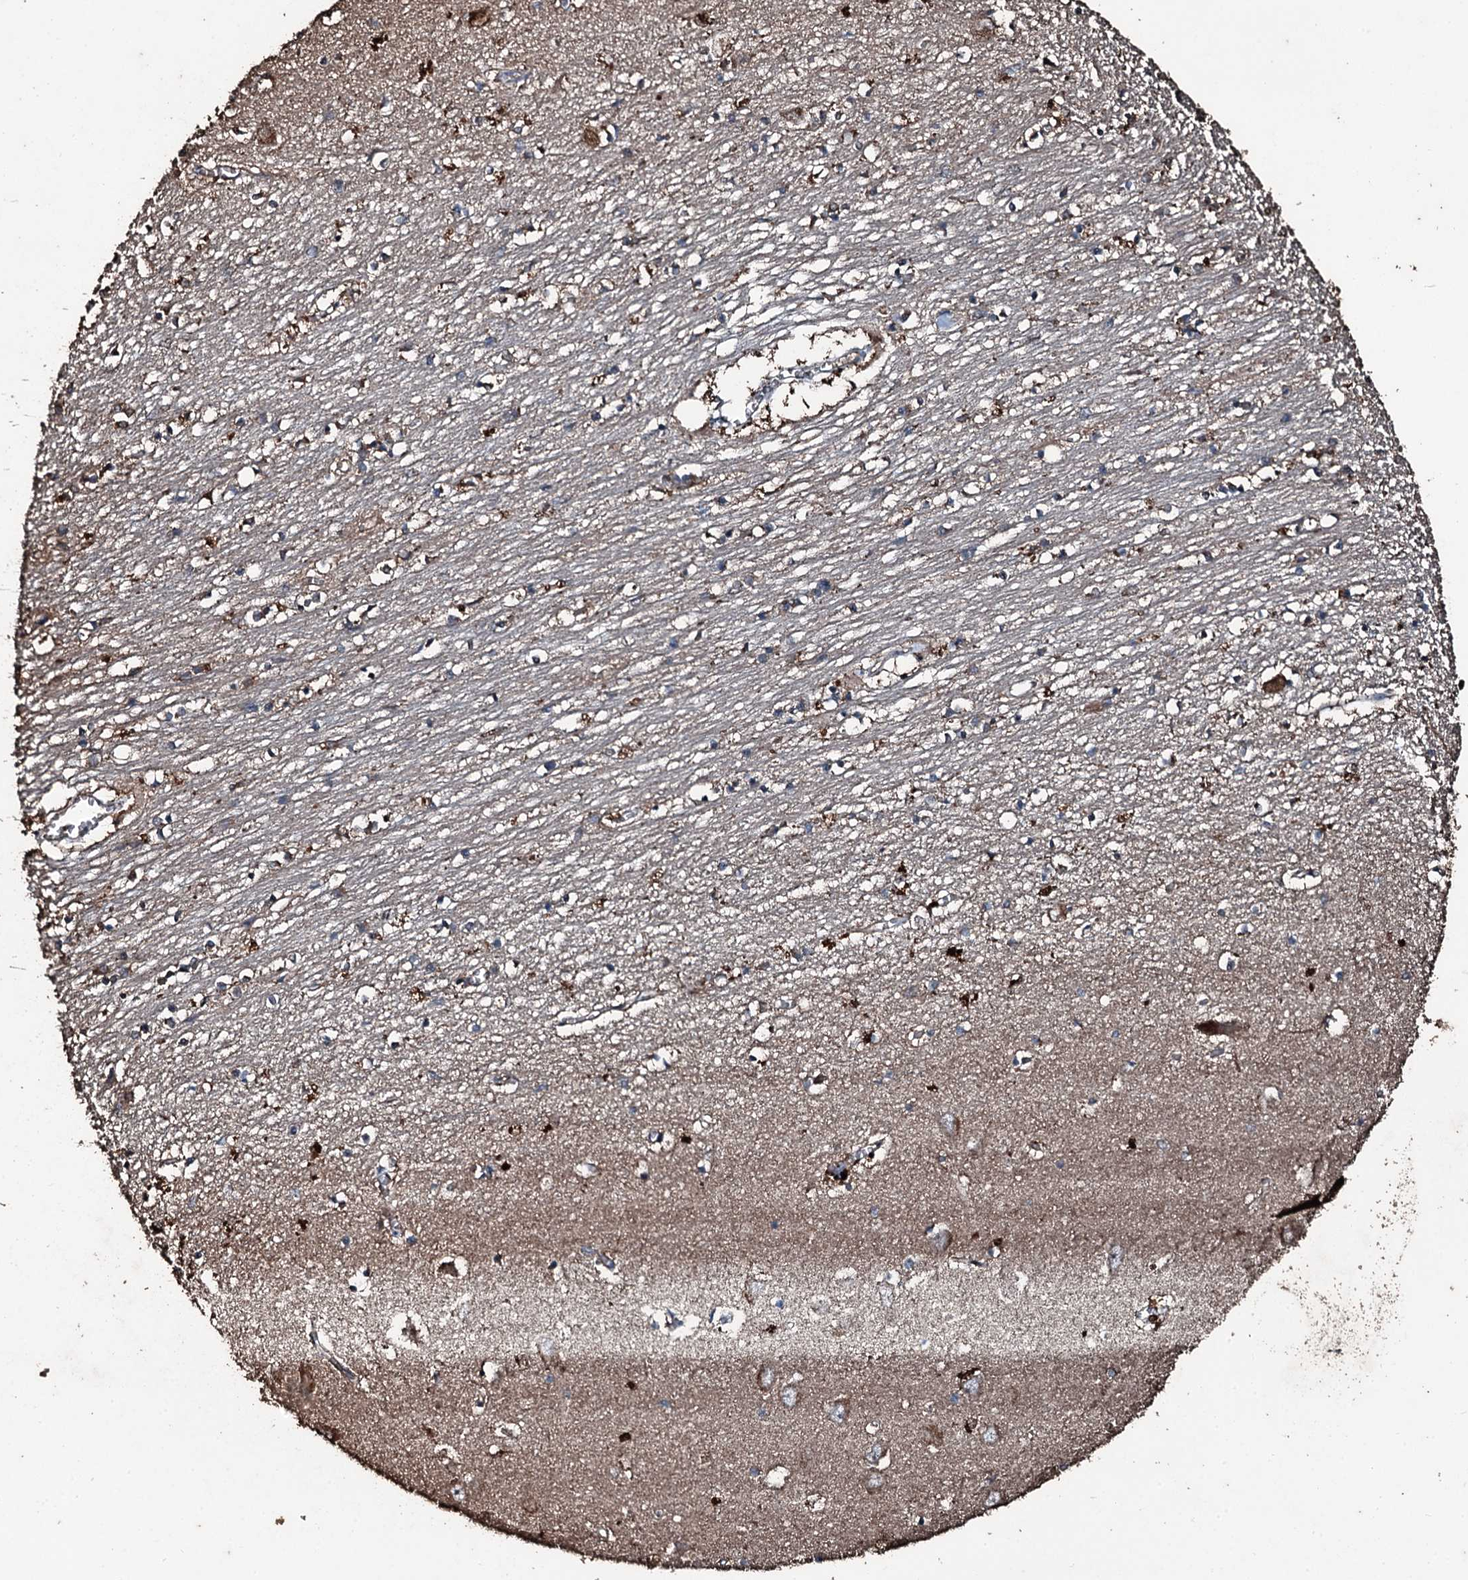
{"staining": {"intensity": "weak", "quantity": "<25%", "location": "cytoplasmic/membranous"}, "tissue": "hippocampus", "cell_type": "Glial cells", "image_type": "normal", "snomed": [{"axis": "morphology", "description": "Normal tissue, NOS"}, {"axis": "topography", "description": "Hippocampus"}], "caption": "The immunohistochemistry photomicrograph has no significant positivity in glial cells of hippocampus.", "gene": "FAAP24", "patient": {"sex": "male", "age": 70}}